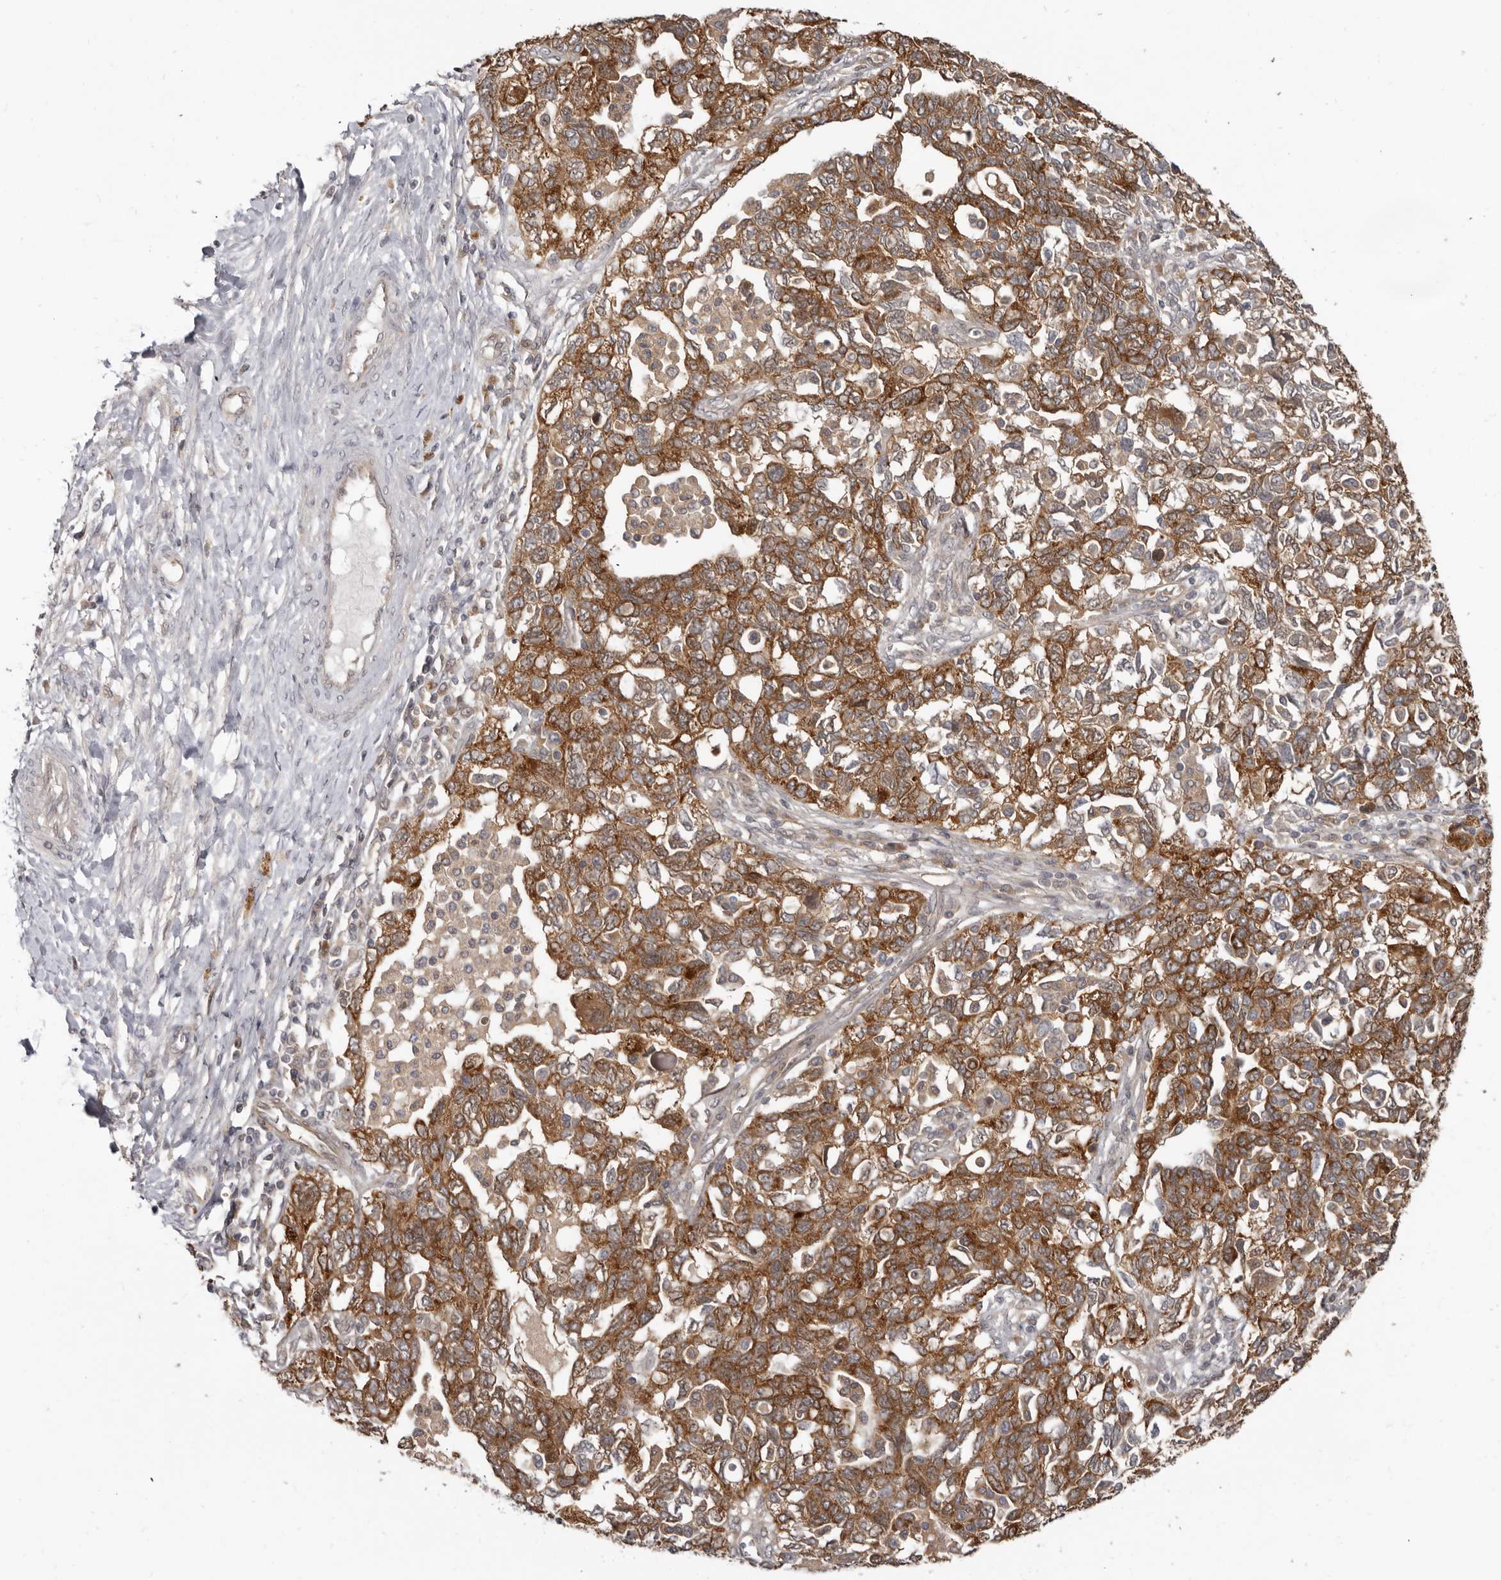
{"staining": {"intensity": "moderate", "quantity": ">75%", "location": "cytoplasmic/membranous"}, "tissue": "ovarian cancer", "cell_type": "Tumor cells", "image_type": "cancer", "snomed": [{"axis": "morphology", "description": "Carcinoma, NOS"}, {"axis": "morphology", "description": "Cystadenocarcinoma, serous, NOS"}, {"axis": "topography", "description": "Ovary"}], "caption": "This image demonstrates ovarian cancer (serous cystadenocarcinoma) stained with immunohistochemistry (IHC) to label a protein in brown. The cytoplasmic/membranous of tumor cells show moderate positivity for the protein. Nuclei are counter-stained blue.", "gene": "BAD", "patient": {"sex": "female", "age": 69}}